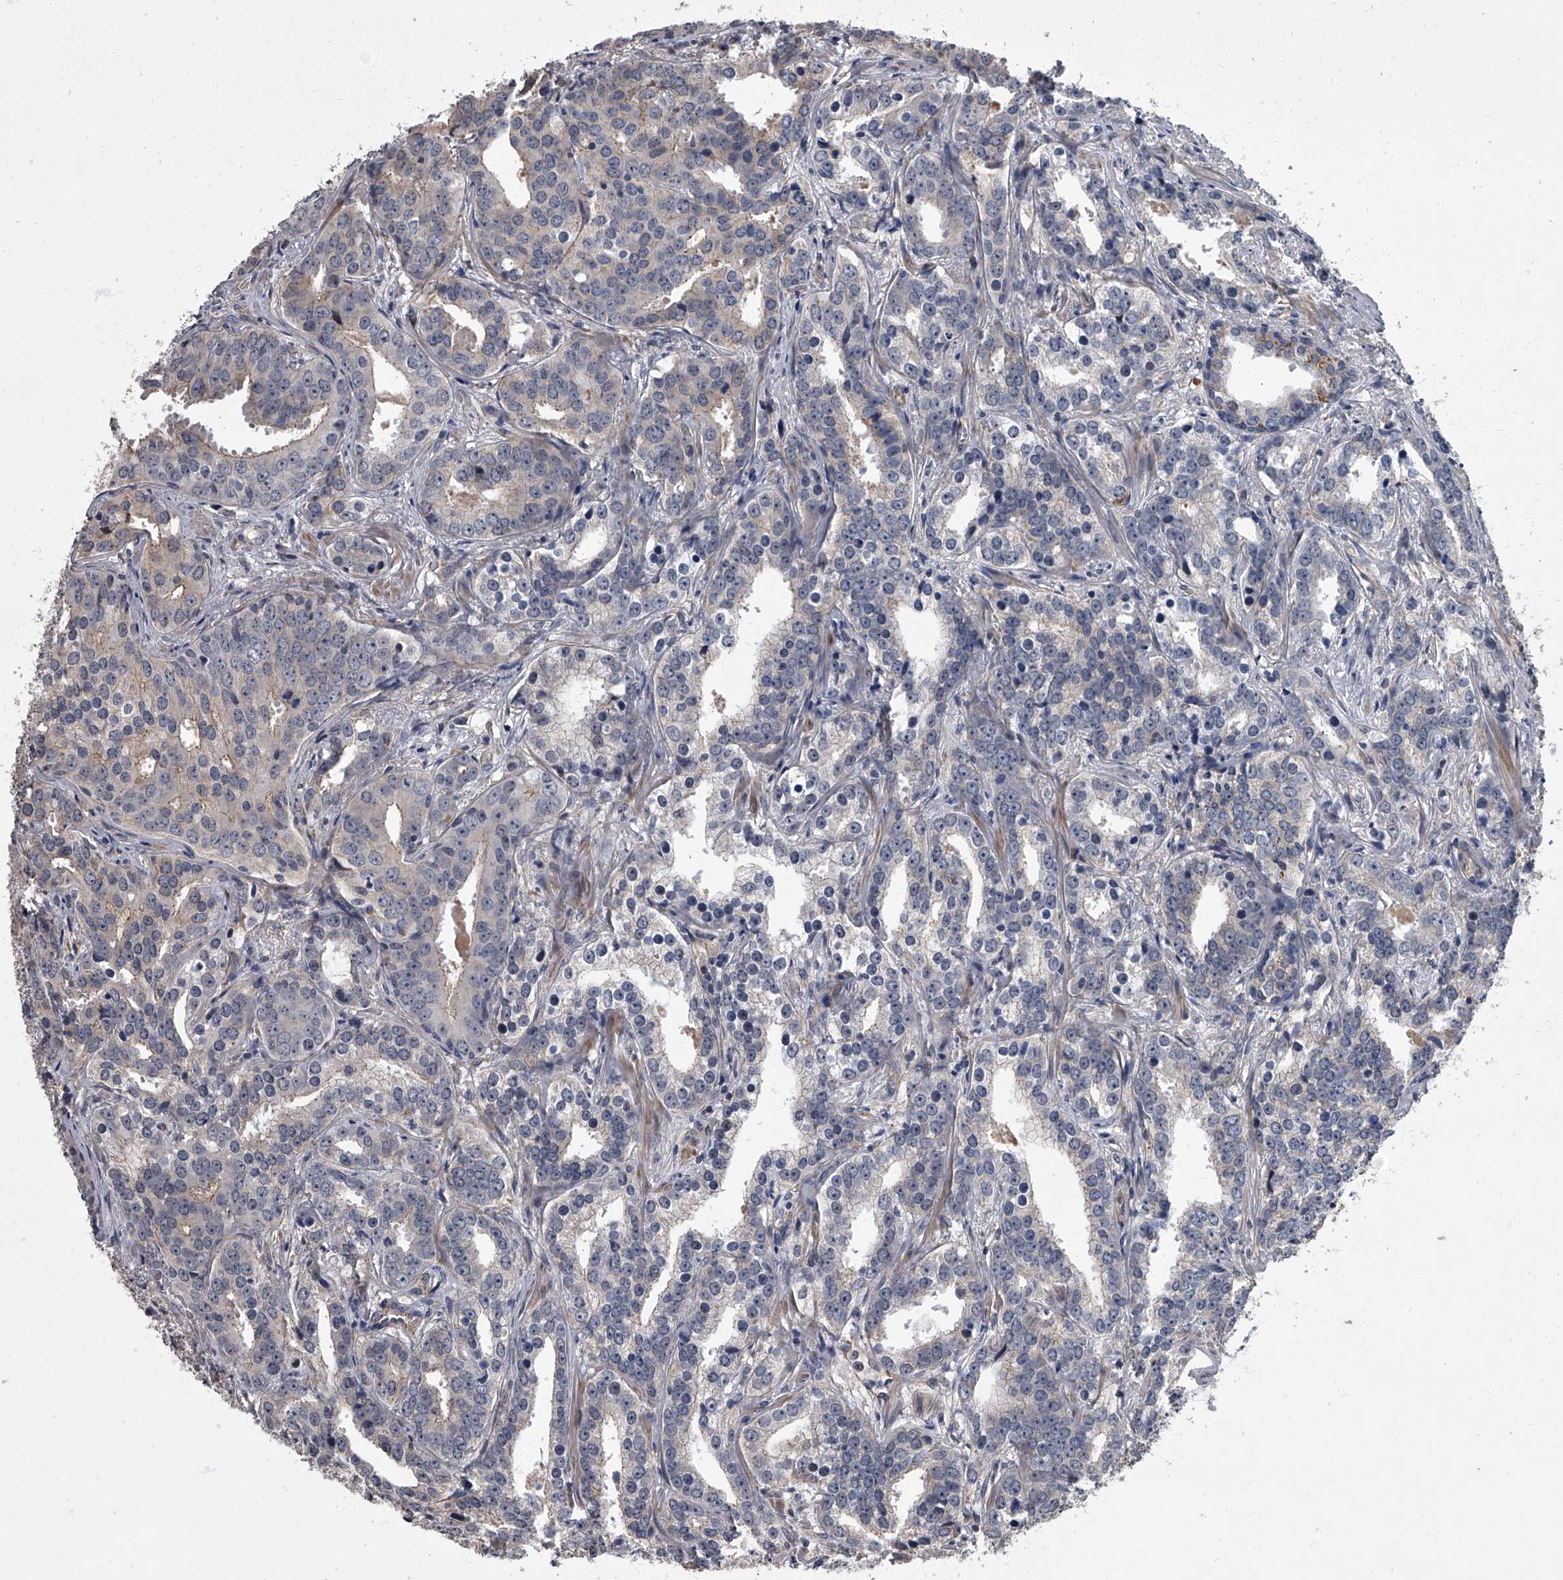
{"staining": {"intensity": "negative", "quantity": "none", "location": "none"}, "tissue": "prostate cancer", "cell_type": "Tumor cells", "image_type": "cancer", "snomed": [{"axis": "morphology", "description": "Adenocarcinoma, High grade"}, {"axis": "topography", "description": "Prostate"}], "caption": "IHC micrograph of prostate adenocarcinoma (high-grade) stained for a protein (brown), which exhibits no staining in tumor cells. Nuclei are stained in blue.", "gene": "SIRT4", "patient": {"sex": "male", "age": 62}}